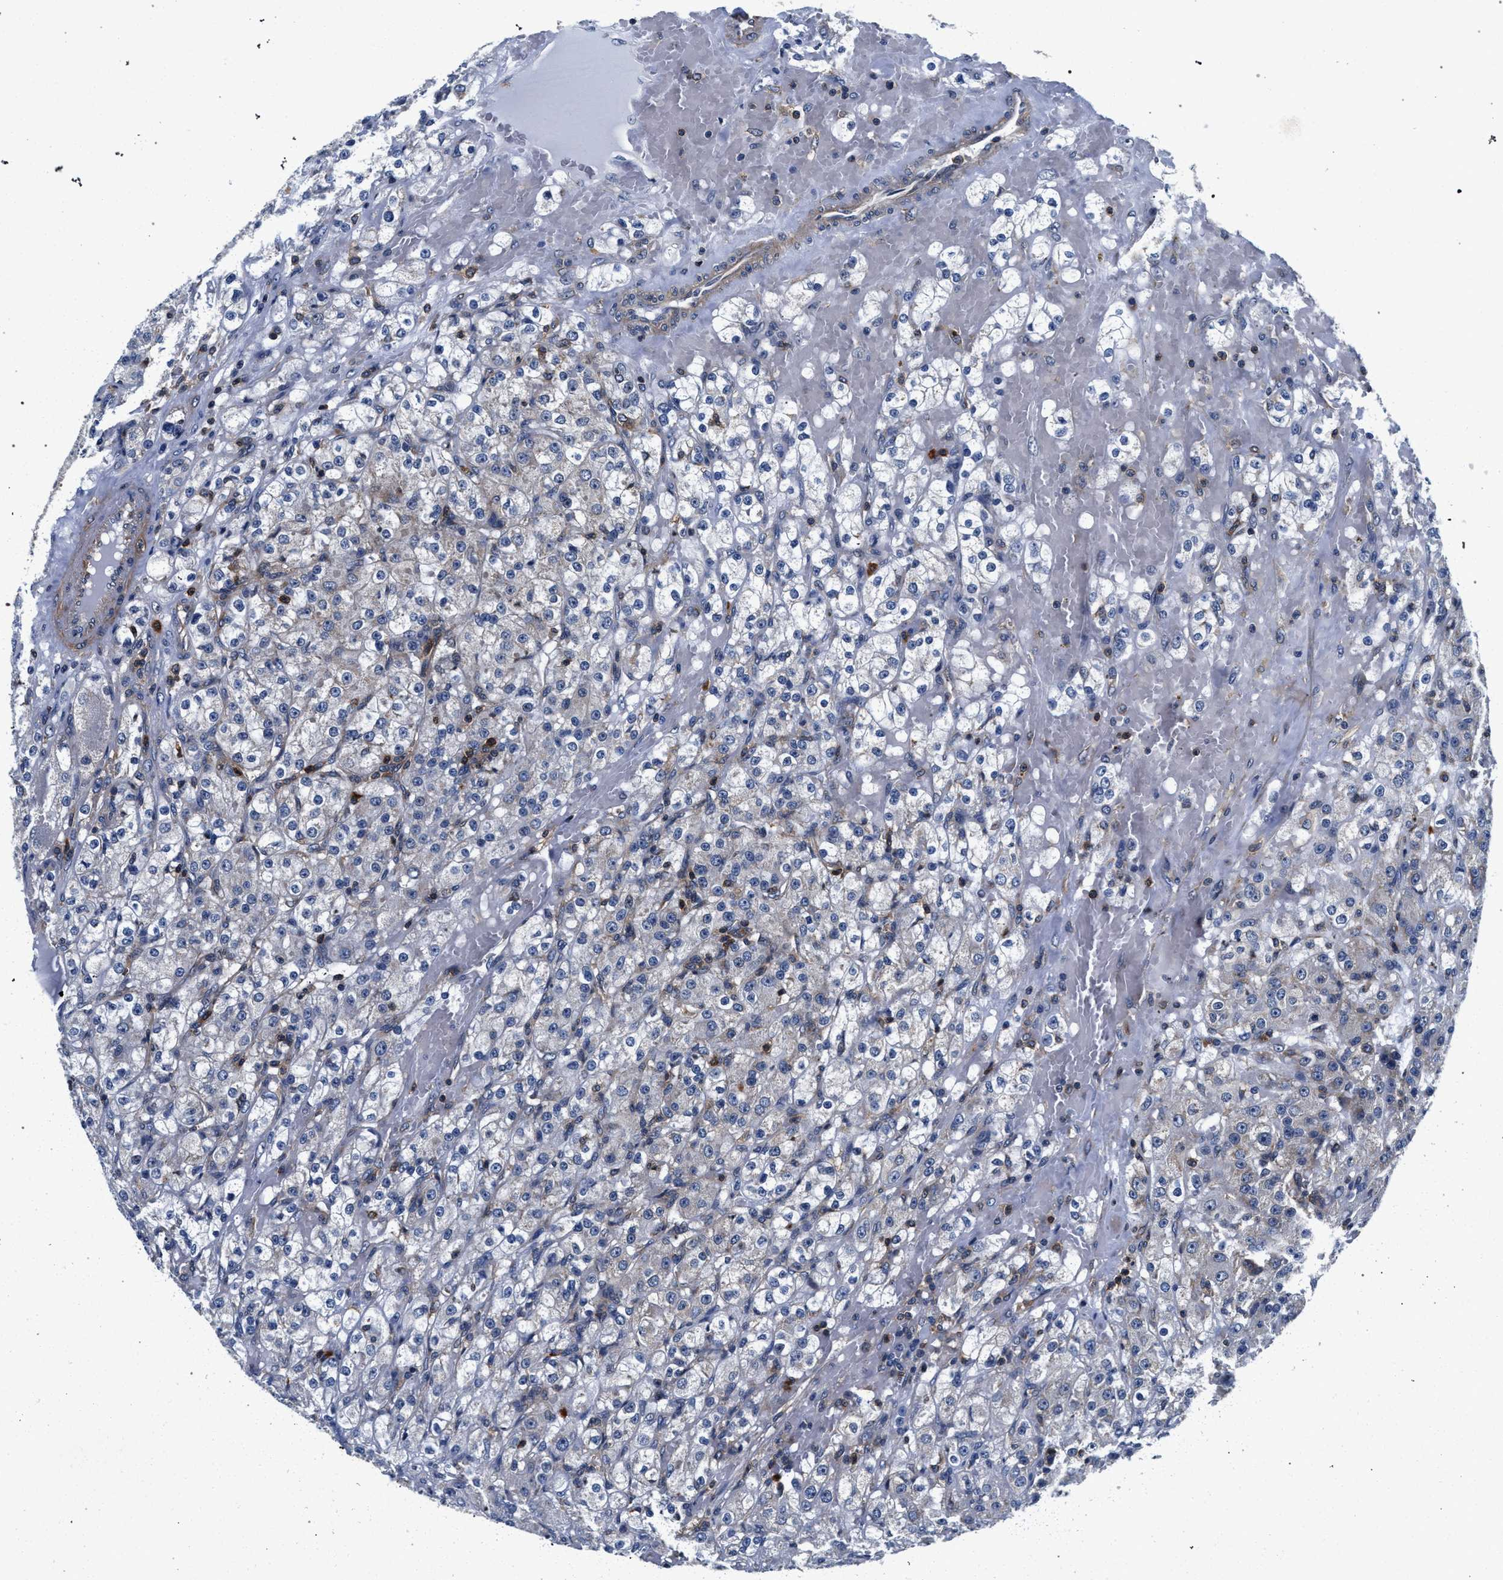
{"staining": {"intensity": "negative", "quantity": "none", "location": "none"}, "tissue": "renal cancer", "cell_type": "Tumor cells", "image_type": "cancer", "snomed": [{"axis": "morphology", "description": "Normal tissue, NOS"}, {"axis": "morphology", "description": "Adenocarcinoma, NOS"}, {"axis": "topography", "description": "Kidney"}], "caption": "This photomicrograph is of adenocarcinoma (renal) stained with immunohistochemistry to label a protein in brown with the nuclei are counter-stained blue. There is no expression in tumor cells. Nuclei are stained in blue.", "gene": "LASP1", "patient": {"sex": "male", "age": 61}}